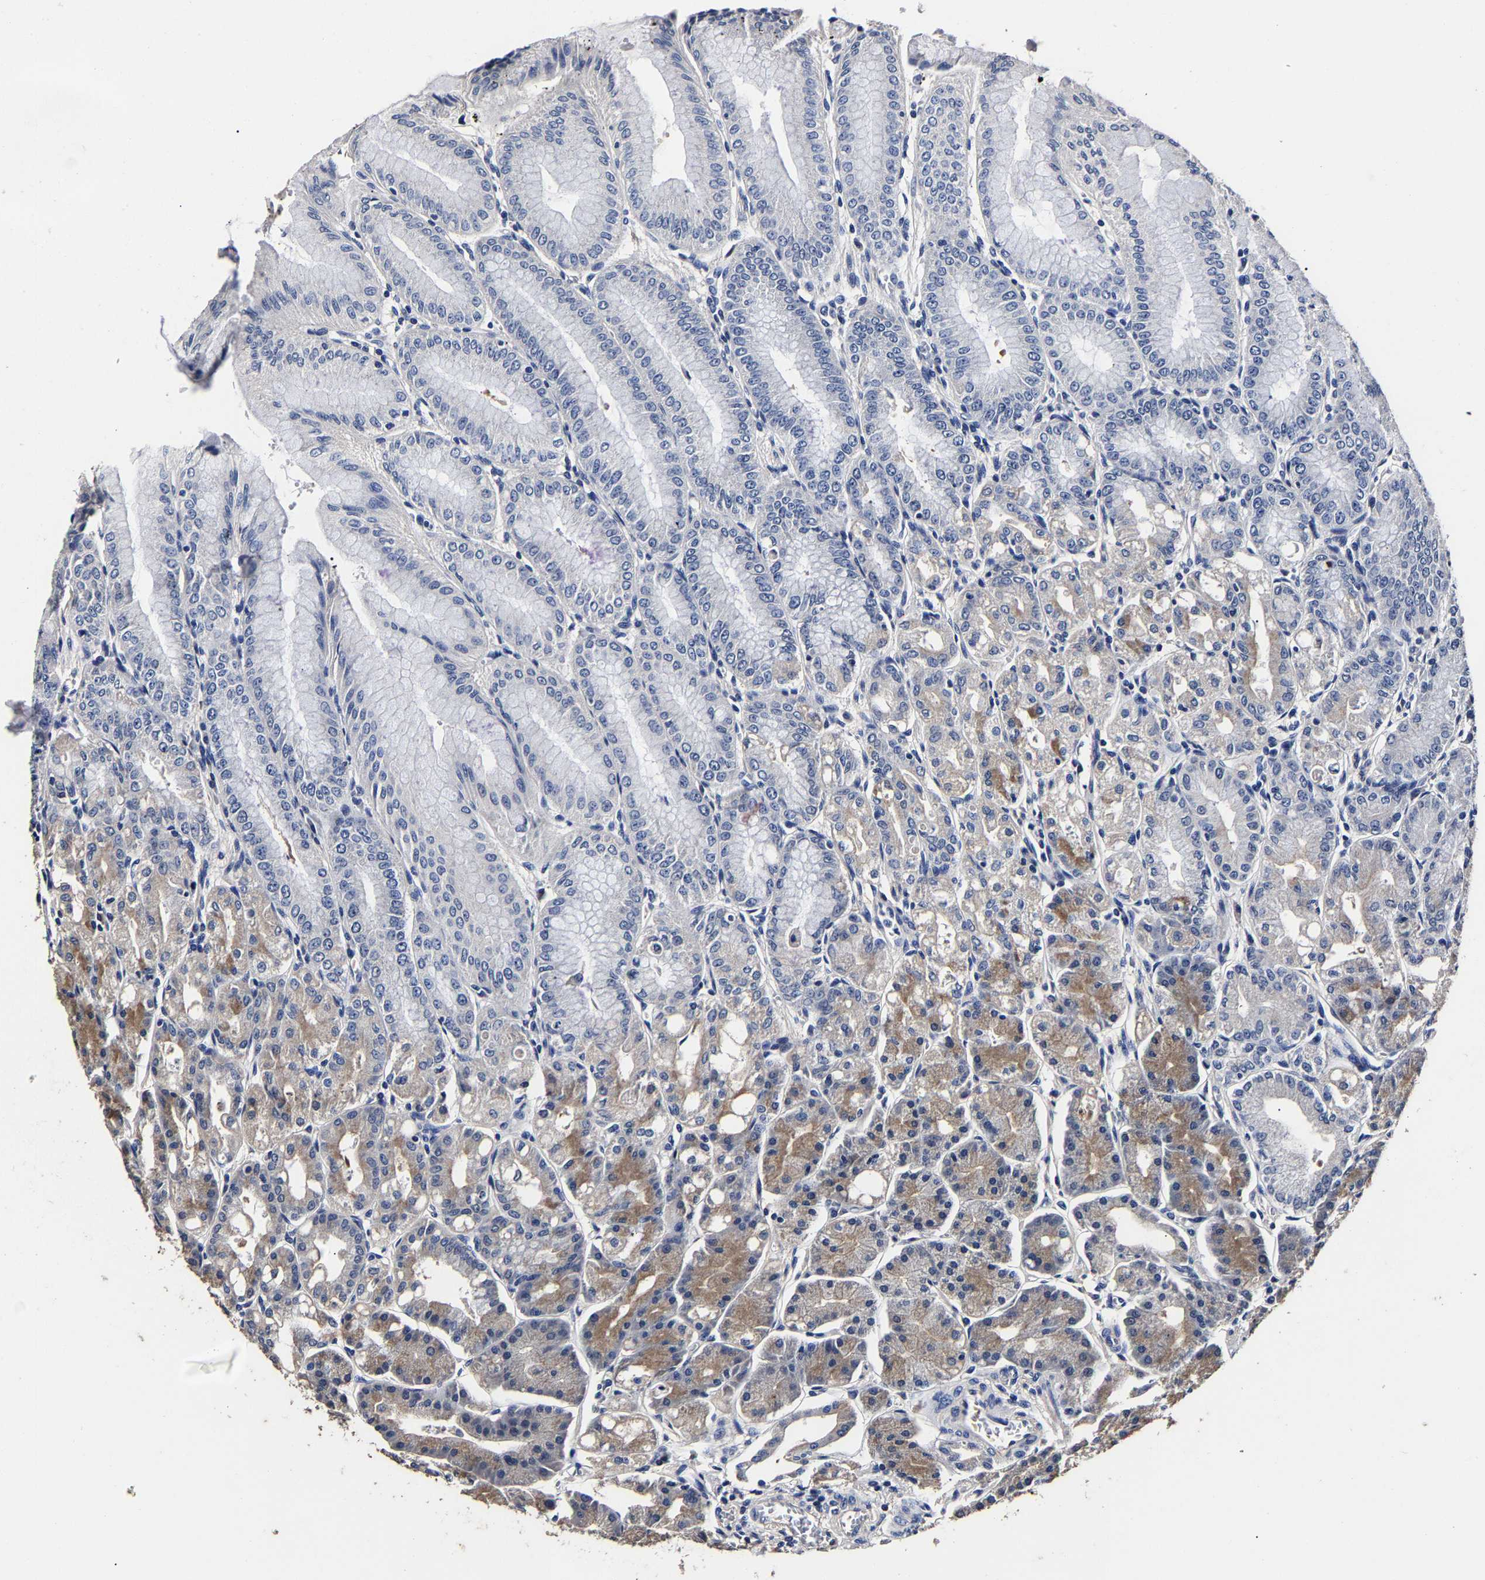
{"staining": {"intensity": "weak", "quantity": "25%-75%", "location": "cytoplasmic/membranous"}, "tissue": "stomach", "cell_type": "Glandular cells", "image_type": "normal", "snomed": [{"axis": "morphology", "description": "Normal tissue, NOS"}, {"axis": "topography", "description": "Stomach, lower"}], "caption": "DAB immunohistochemical staining of benign human stomach displays weak cytoplasmic/membranous protein positivity in approximately 25%-75% of glandular cells.", "gene": "AKAP4", "patient": {"sex": "male", "age": 71}}